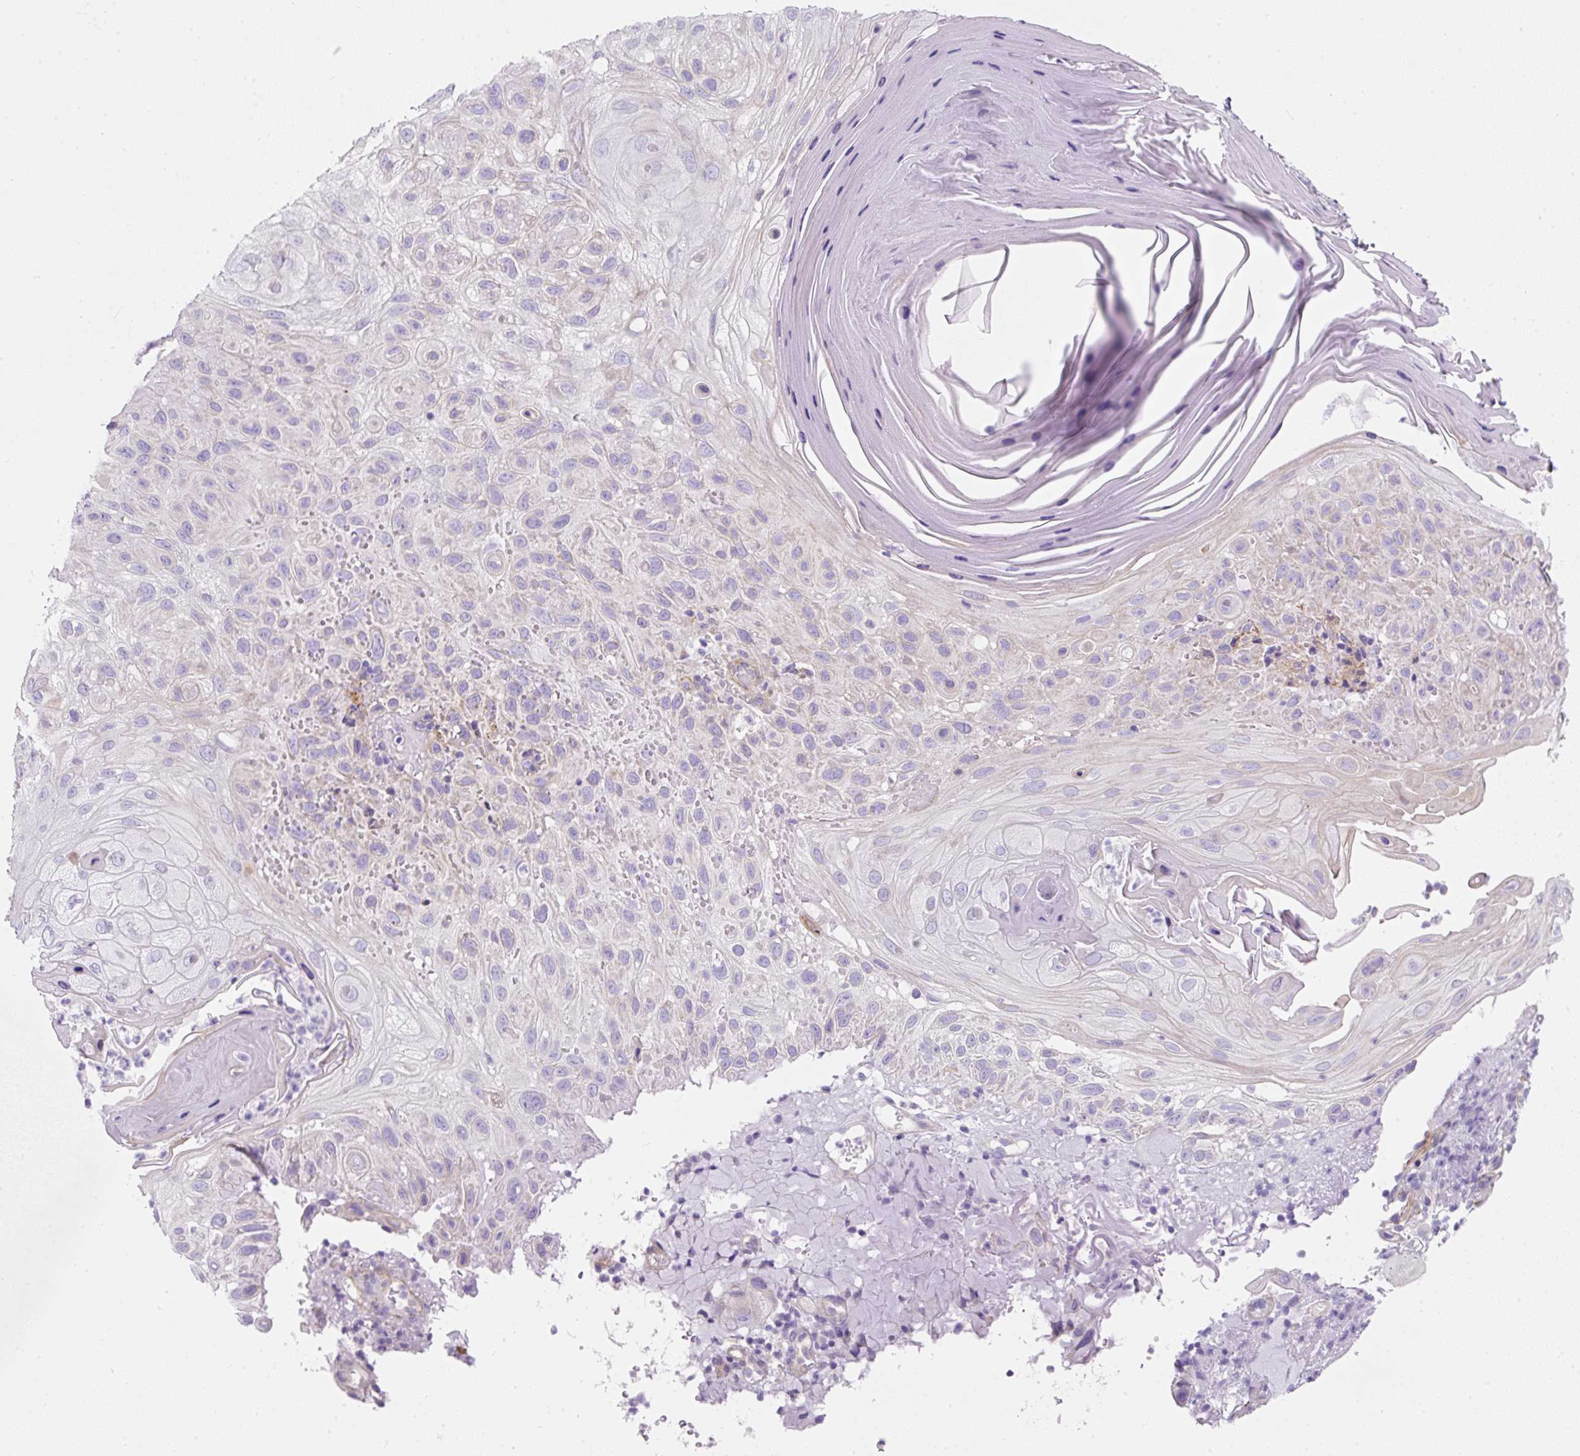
{"staining": {"intensity": "negative", "quantity": "none", "location": "none"}, "tissue": "skin cancer", "cell_type": "Tumor cells", "image_type": "cancer", "snomed": [{"axis": "morphology", "description": "Normal tissue, NOS"}, {"axis": "morphology", "description": "Squamous cell carcinoma, NOS"}, {"axis": "topography", "description": "Skin"}], "caption": "This is an IHC histopathology image of skin cancer. There is no positivity in tumor cells.", "gene": "ERAP2", "patient": {"sex": "female", "age": 96}}